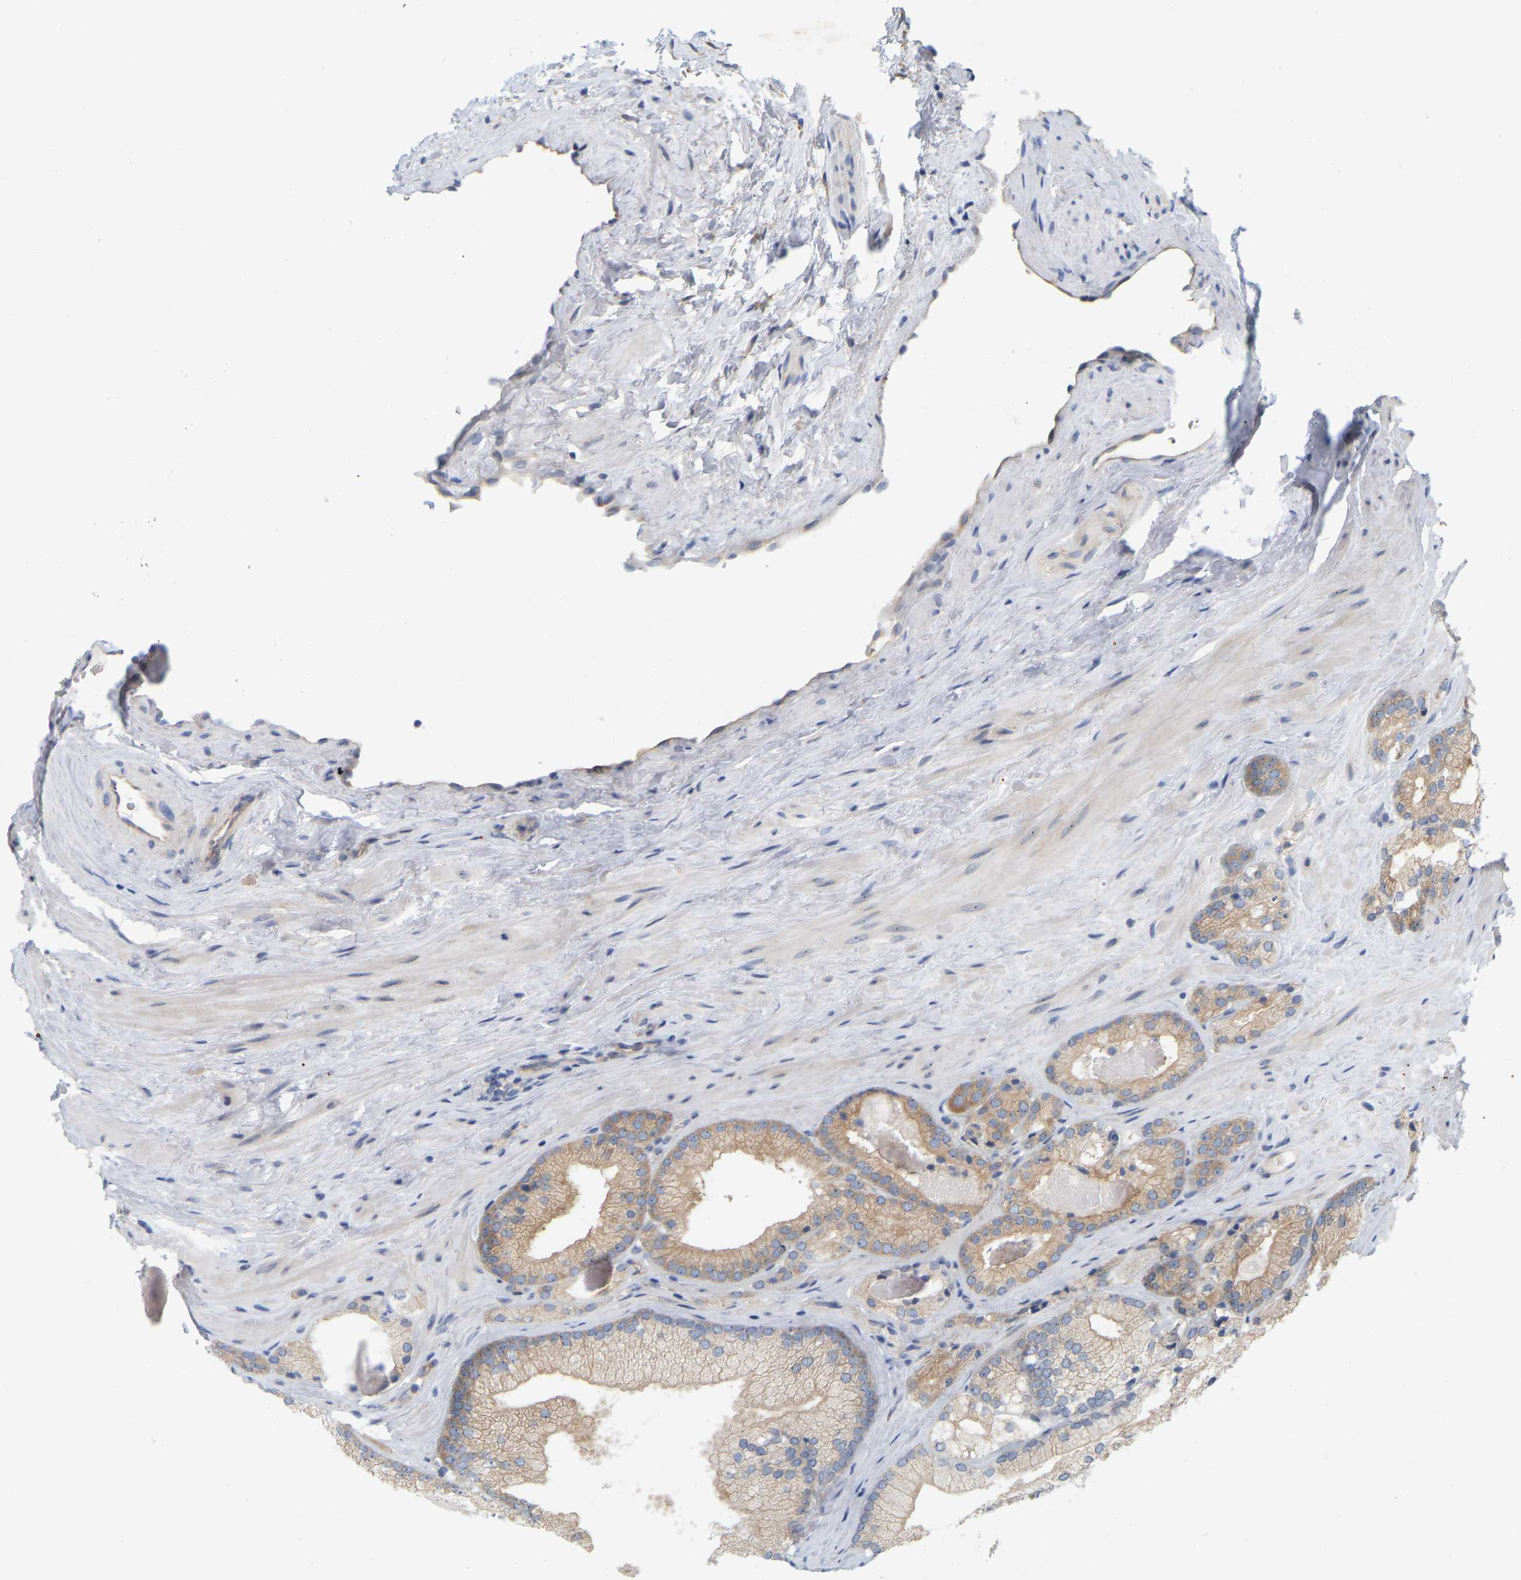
{"staining": {"intensity": "weak", "quantity": ">75%", "location": "cytoplasmic/membranous"}, "tissue": "prostate cancer", "cell_type": "Tumor cells", "image_type": "cancer", "snomed": [{"axis": "morphology", "description": "Adenocarcinoma, Low grade"}, {"axis": "topography", "description": "Prostate"}], "caption": "This is a photomicrograph of immunohistochemistry staining of prostate cancer (low-grade adenocarcinoma), which shows weak staining in the cytoplasmic/membranous of tumor cells.", "gene": "MINDY4", "patient": {"sex": "male", "age": 65}}